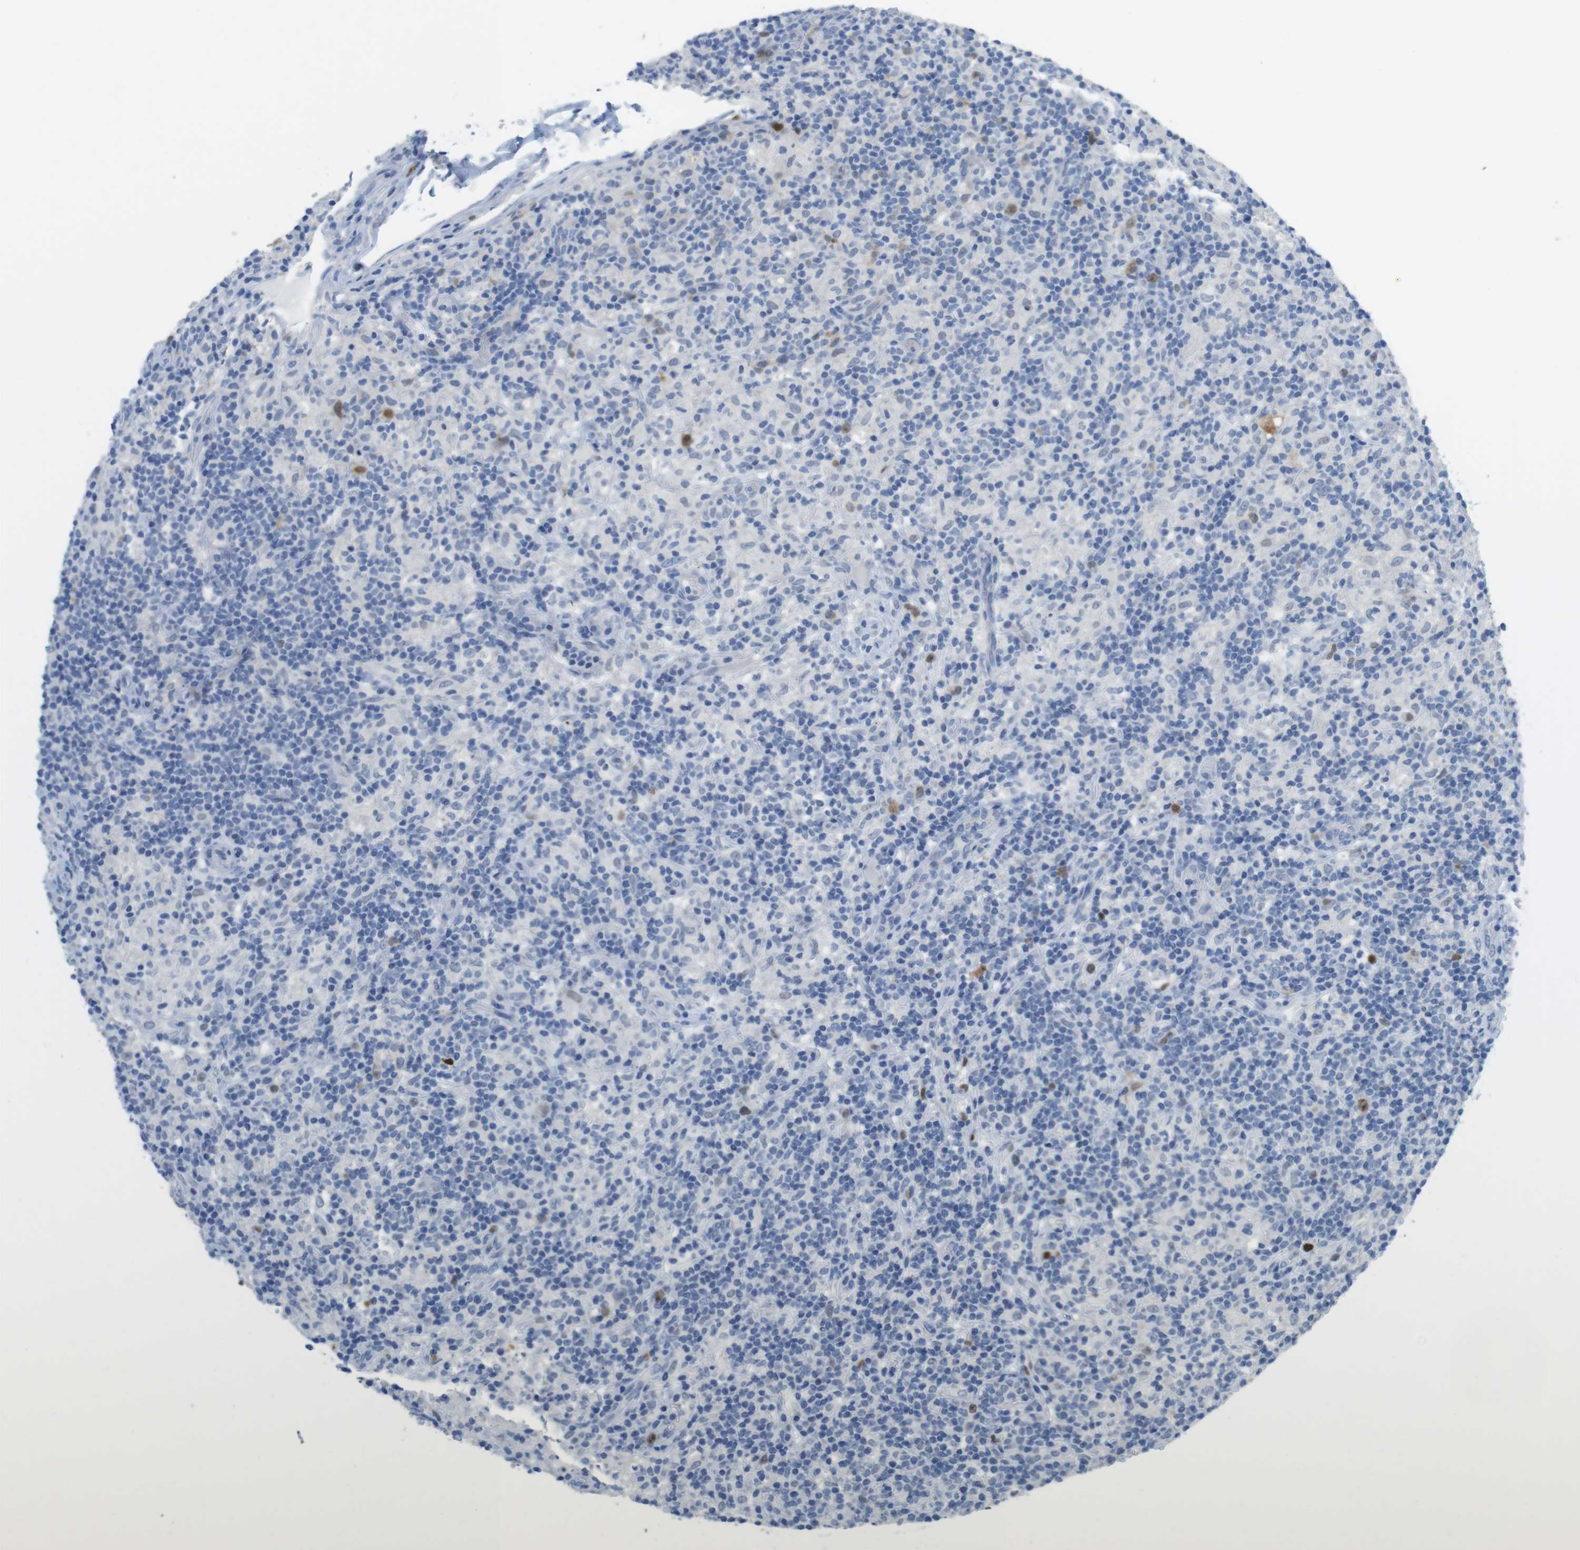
{"staining": {"intensity": "moderate", "quantity": "25%-75%", "location": "nuclear"}, "tissue": "lymphoma", "cell_type": "Tumor cells", "image_type": "cancer", "snomed": [{"axis": "morphology", "description": "Hodgkin's disease, NOS"}, {"axis": "topography", "description": "Lymph node"}], "caption": "High-magnification brightfield microscopy of Hodgkin's disease stained with DAB (3,3'-diaminobenzidine) (brown) and counterstained with hematoxylin (blue). tumor cells exhibit moderate nuclear staining is identified in about25%-75% of cells.", "gene": "KPNA2", "patient": {"sex": "male", "age": 70}}